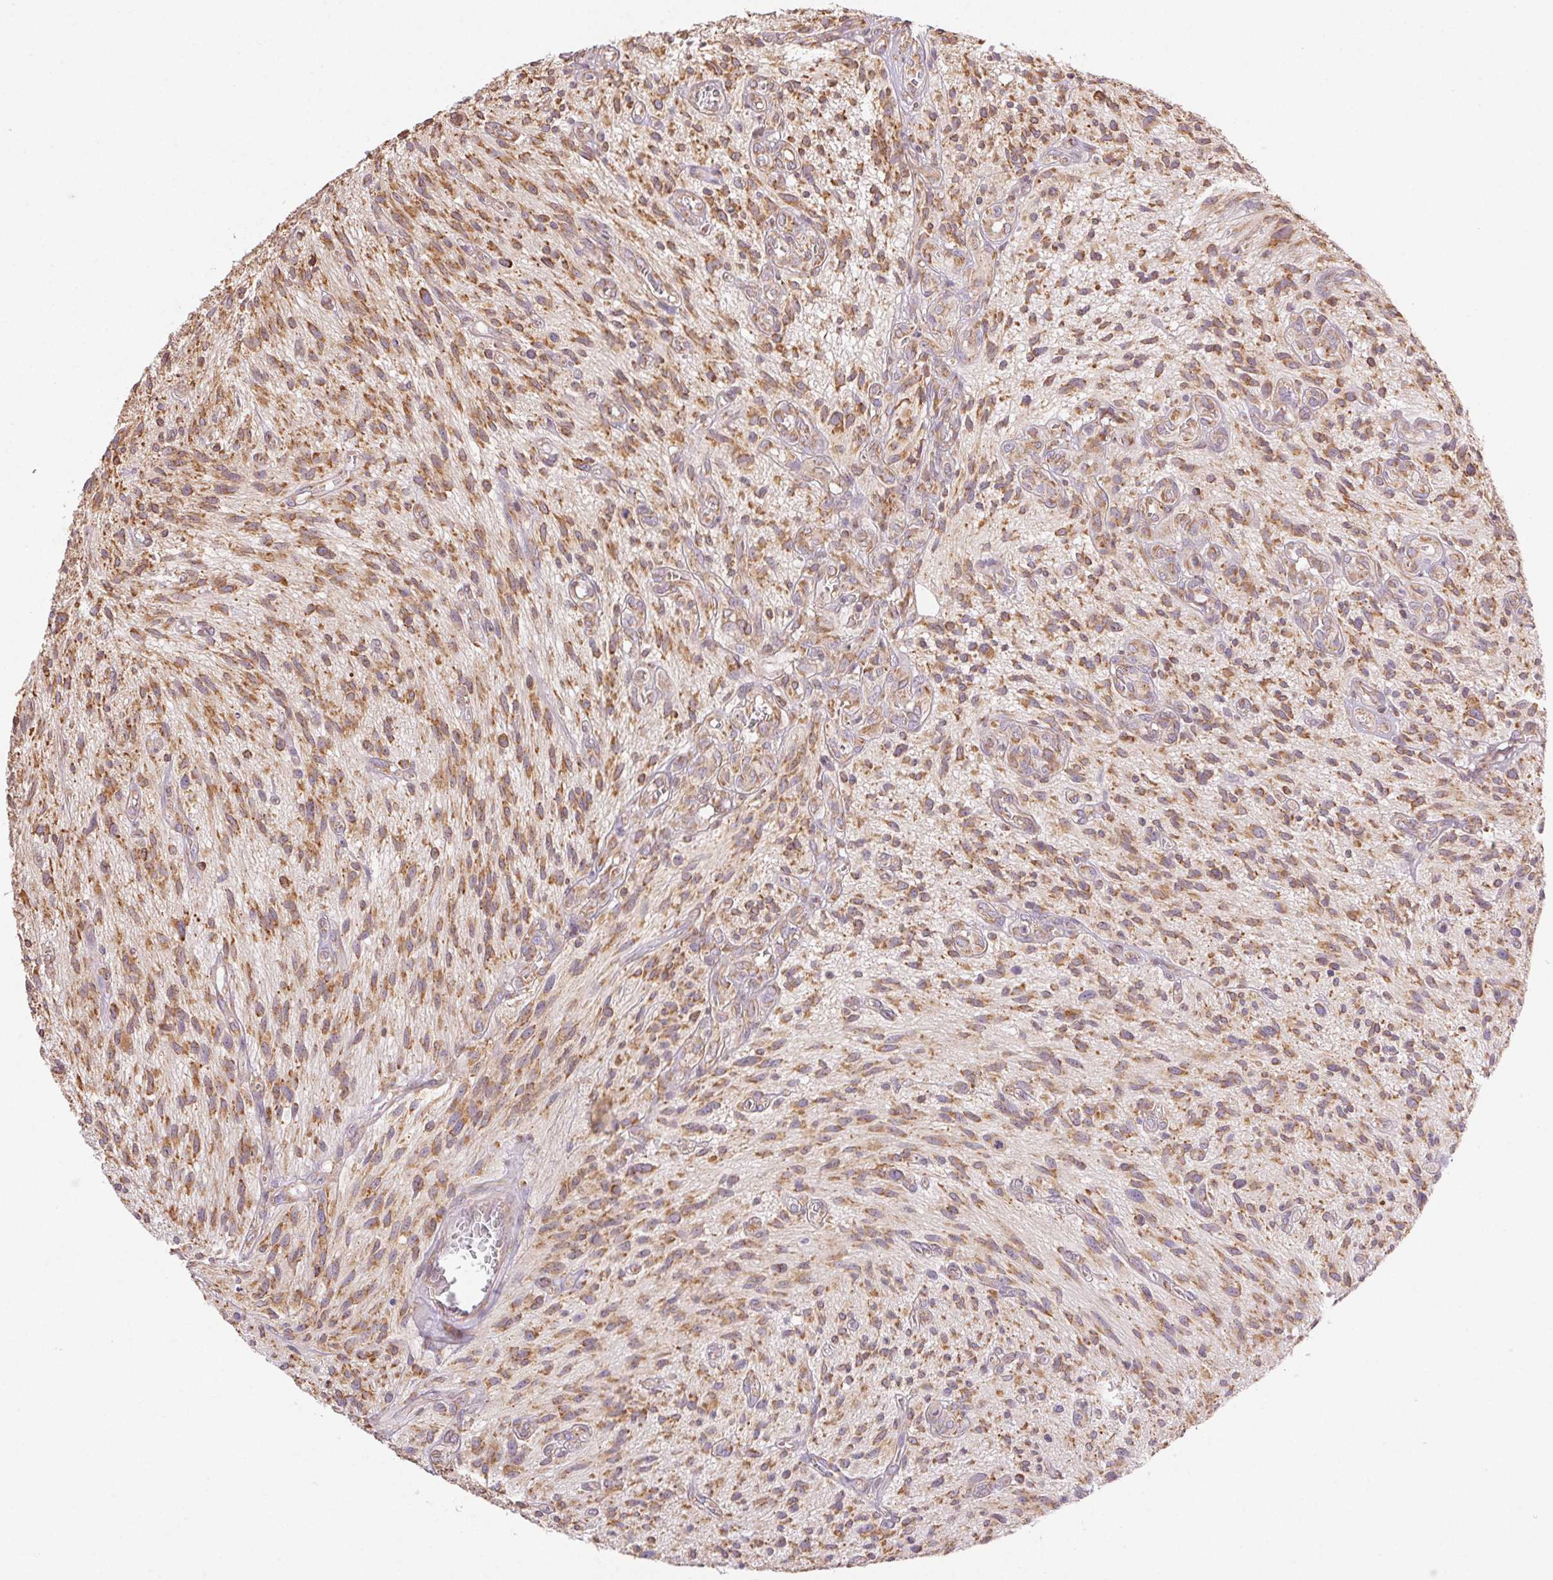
{"staining": {"intensity": "moderate", "quantity": ">75%", "location": "cytoplasmic/membranous"}, "tissue": "glioma", "cell_type": "Tumor cells", "image_type": "cancer", "snomed": [{"axis": "morphology", "description": "Glioma, malignant, High grade"}, {"axis": "topography", "description": "Brain"}], "caption": "Protein expression analysis of glioma shows moderate cytoplasmic/membranous positivity in about >75% of tumor cells.", "gene": "ENTREP1", "patient": {"sex": "male", "age": 75}}